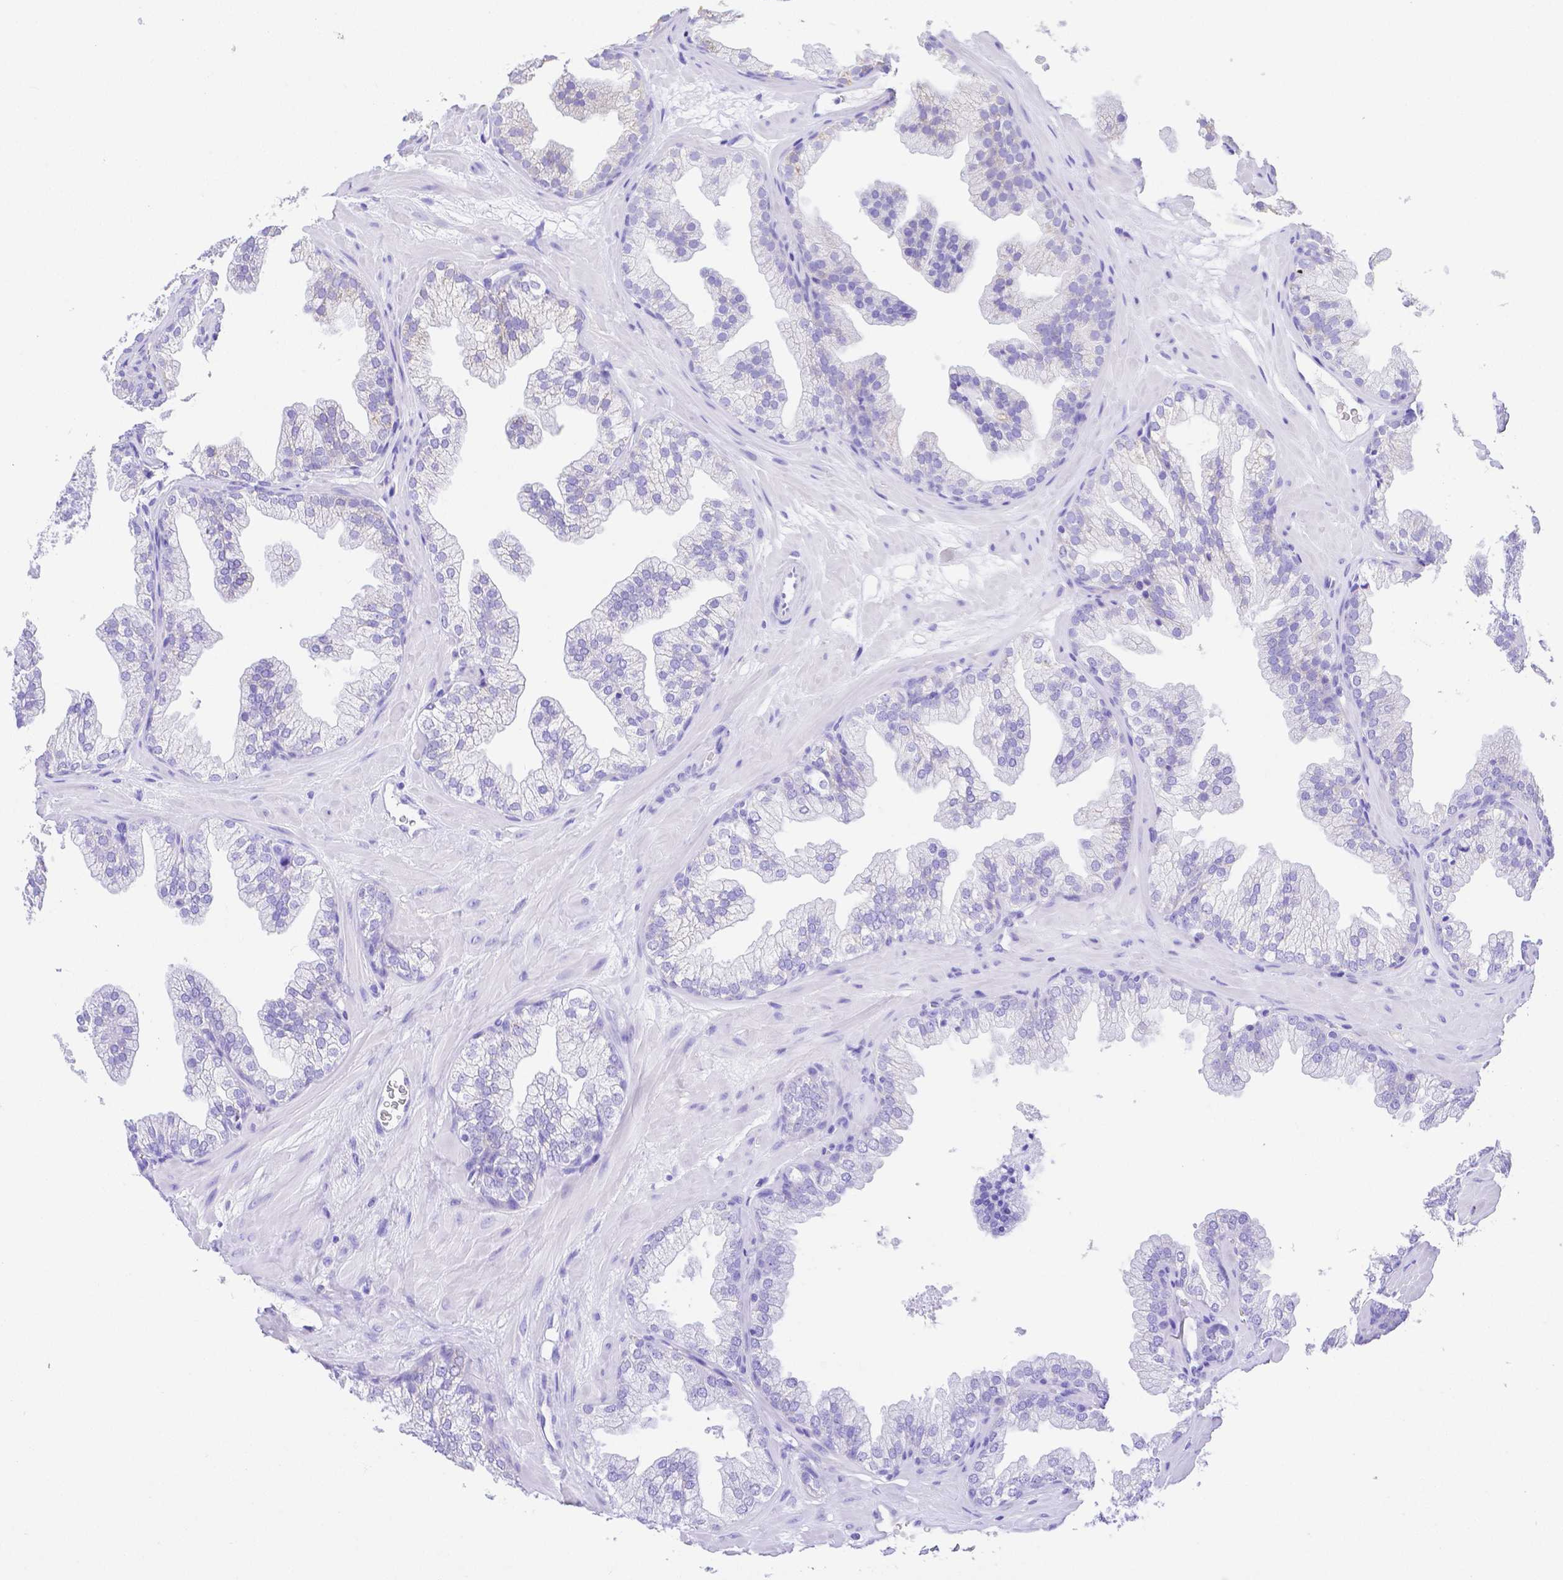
{"staining": {"intensity": "negative", "quantity": "none", "location": "none"}, "tissue": "prostate", "cell_type": "Glandular cells", "image_type": "normal", "snomed": [{"axis": "morphology", "description": "Normal tissue, NOS"}, {"axis": "topography", "description": "Prostate"}], "caption": "The histopathology image displays no significant expression in glandular cells of prostate. (Immunohistochemistry, brightfield microscopy, high magnification).", "gene": "SMR3A", "patient": {"sex": "male", "age": 37}}